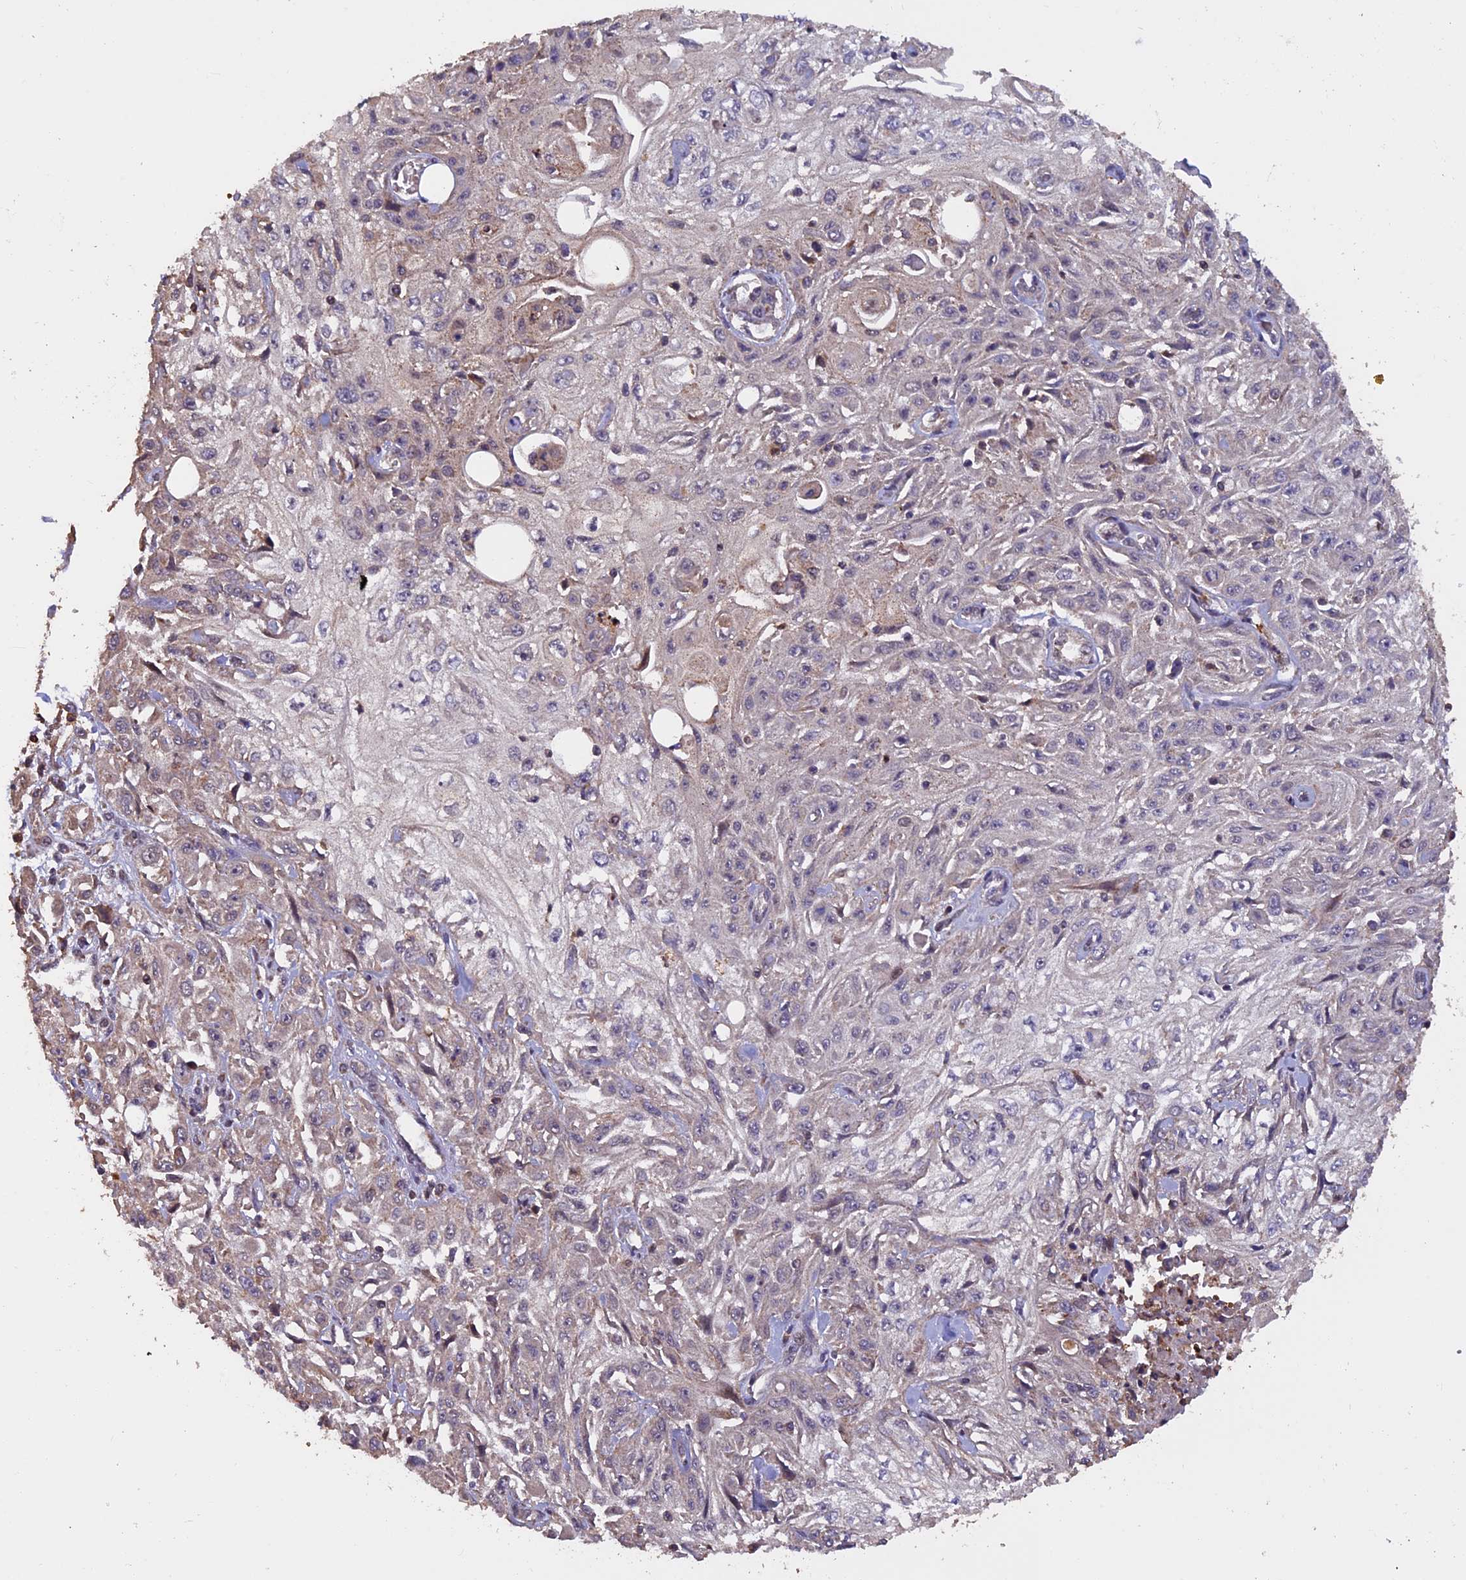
{"staining": {"intensity": "weak", "quantity": "25%-75%", "location": "cytoplasmic/membranous"}, "tissue": "skin cancer", "cell_type": "Tumor cells", "image_type": "cancer", "snomed": [{"axis": "morphology", "description": "Squamous cell carcinoma, NOS"}, {"axis": "morphology", "description": "Squamous cell carcinoma, metastatic, NOS"}, {"axis": "topography", "description": "Skin"}, {"axis": "topography", "description": "Lymph node"}], "caption": "Metastatic squamous cell carcinoma (skin) stained for a protein (brown) demonstrates weak cytoplasmic/membranous positive staining in approximately 25%-75% of tumor cells.", "gene": "PKD2L2", "patient": {"sex": "male", "age": 75}}